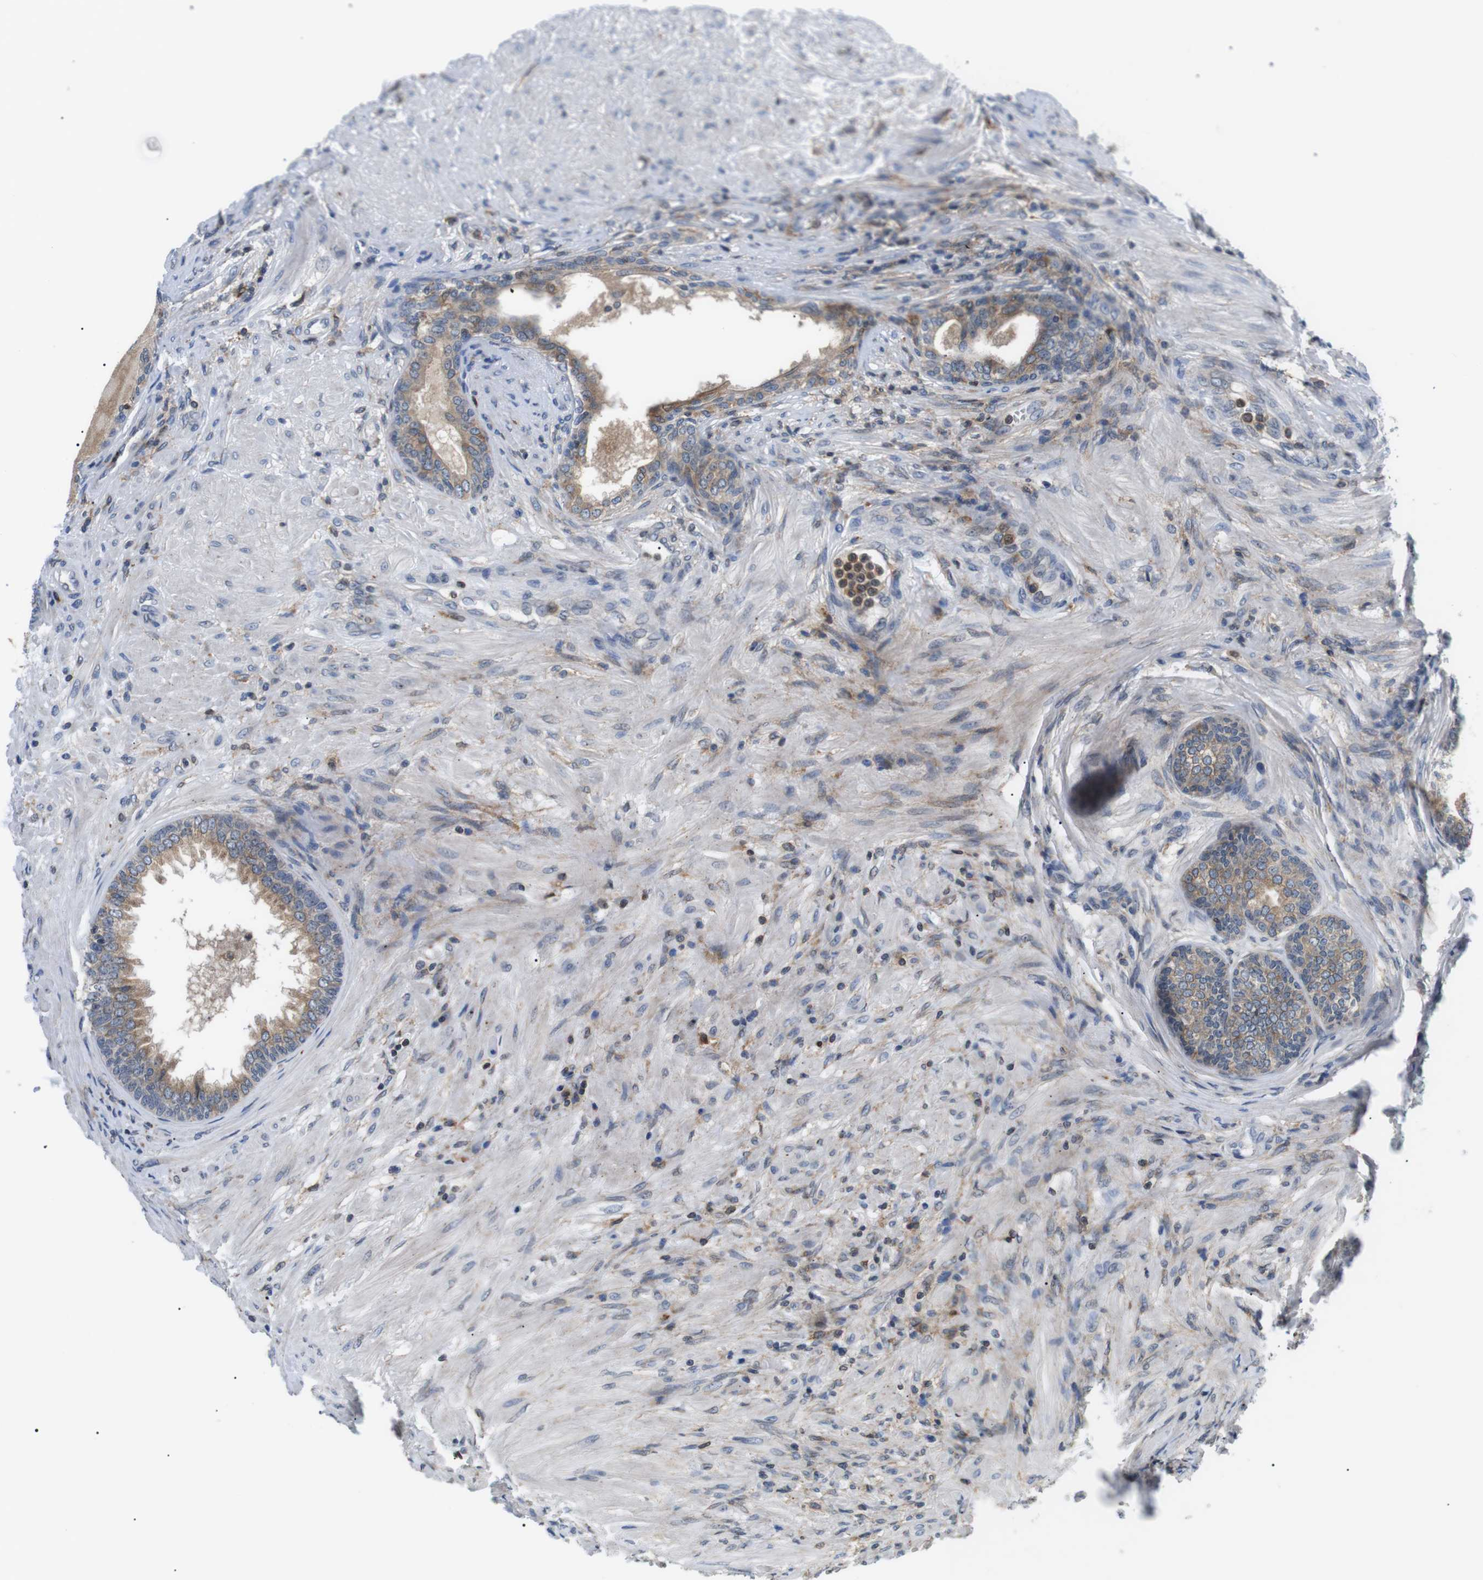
{"staining": {"intensity": "moderate", "quantity": ">75%", "location": "cytoplasmic/membranous"}, "tissue": "prostate", "cell_type": "Glandular cells", "image_type": "normal", "snomed": [{"axis": "morphology", "description": "Normal tissue, NOS"}, {"axis": "topography", "description": "Prostate"}], "caption": "A medium amount of moderate cytoplasmic/membranous expression is seen in approximately >75% of glandular cells in normal prostate. (Stains: DAB in brown, nuclei in blue, Microscopy: brightfield microscopy at high magnification).", "gene": "RAB9A", "patient": {"sex": "male", "age": 76}}